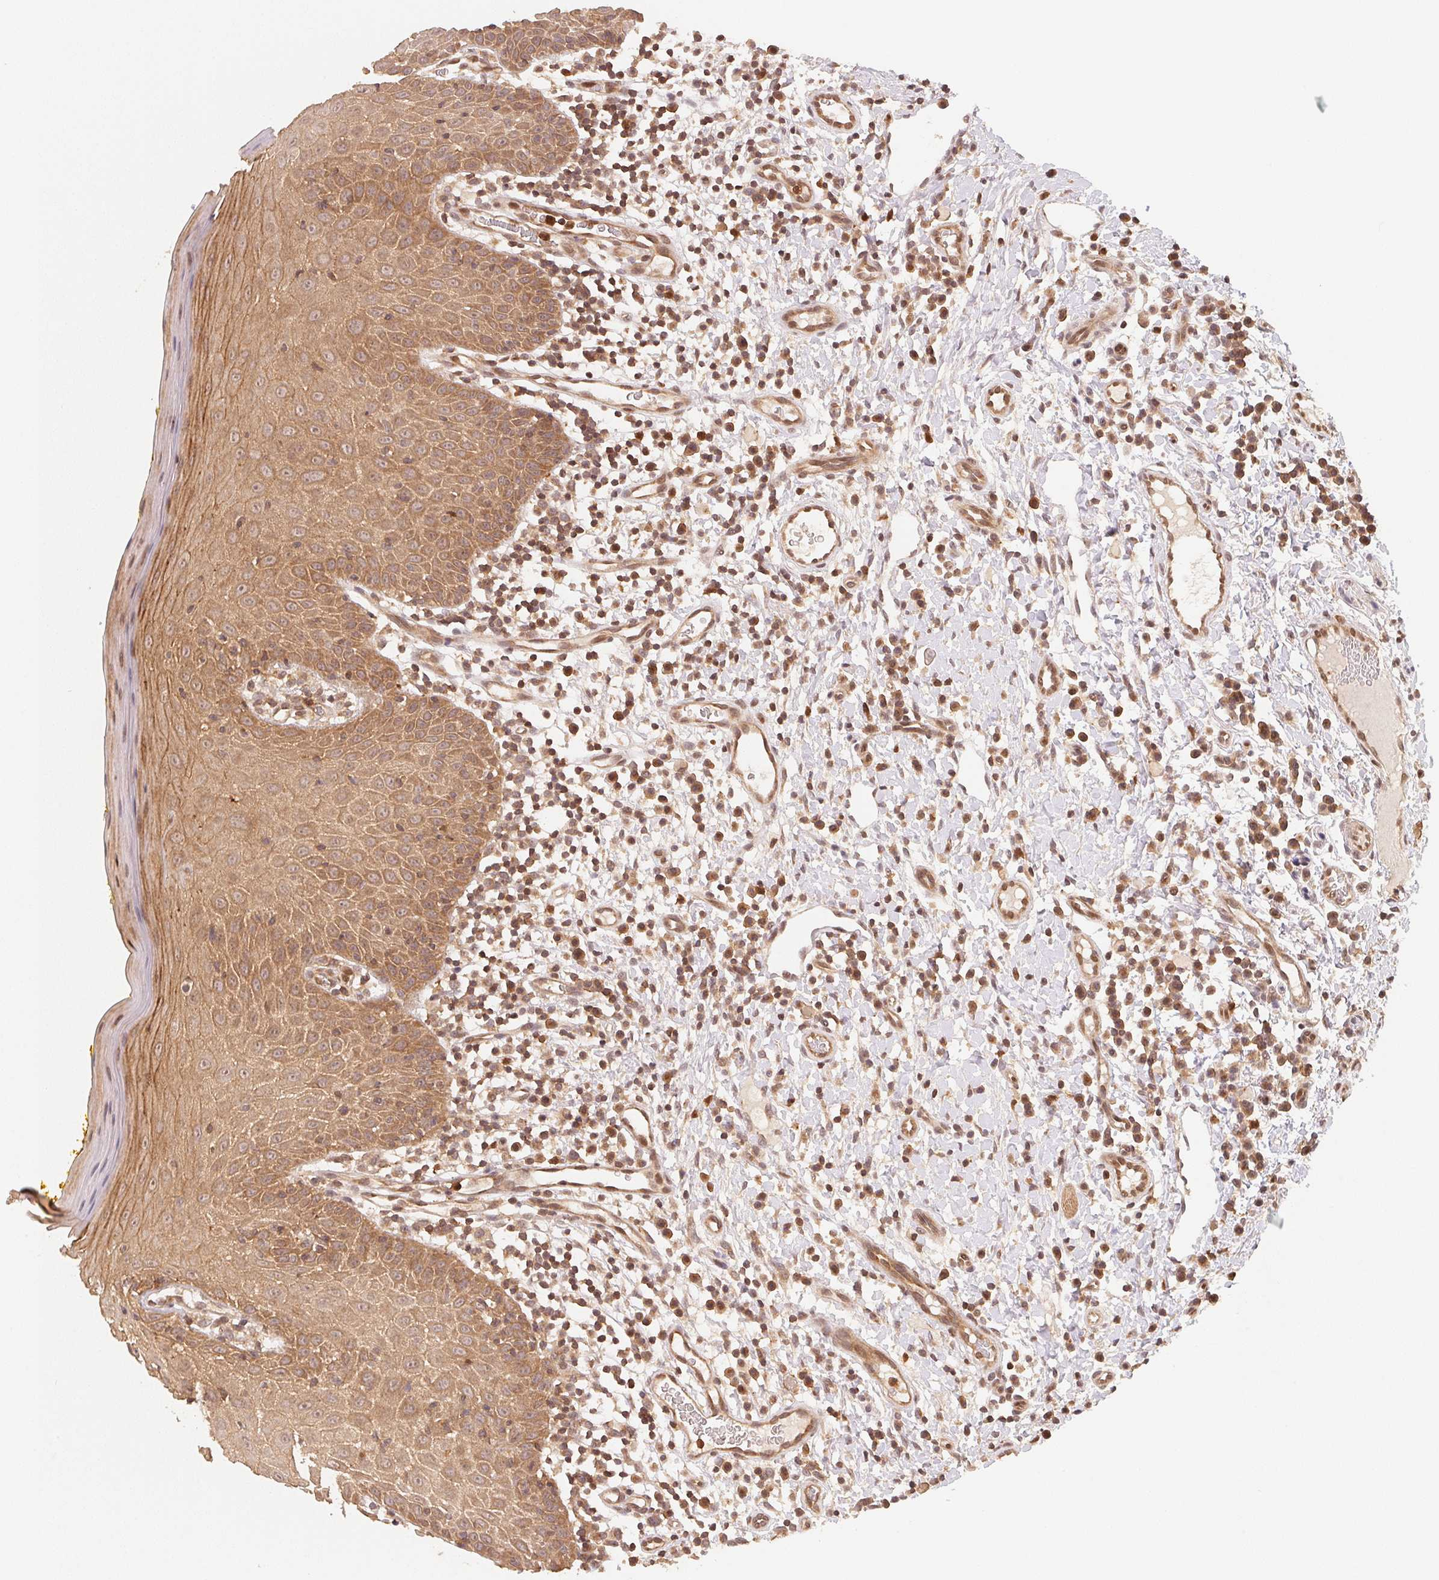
{"staining": {"intensity": "moderate", "quantity": "25%-75%", "location": "cytoplasmic/membranous,nuclear"}, "tissue": "oral mucosa", "cell_type": "Squamous epithelial cells", "image_type": "normal", "snomed": [{"axis": "morphology", "description": "Normal tissue, NOS"}, {"axis": "topography", "description": "Oral tissue"}, {"axis": "topography", "description": "Tounge, NOS"}], "caption": "Moderate cytoplasmic/membranous,nuclear protein expression is appreciated in approximately 25%-75% of squamous epithelial cells in oral mucosa. Using DAB (3,3'-diaminobenzidine) (brown) and hematoxylin (blue) stains, captured at high magnification using brightfield microscopy.", "gene": "CCDC102B", "patient": {"sex": "female", "age": 58}}